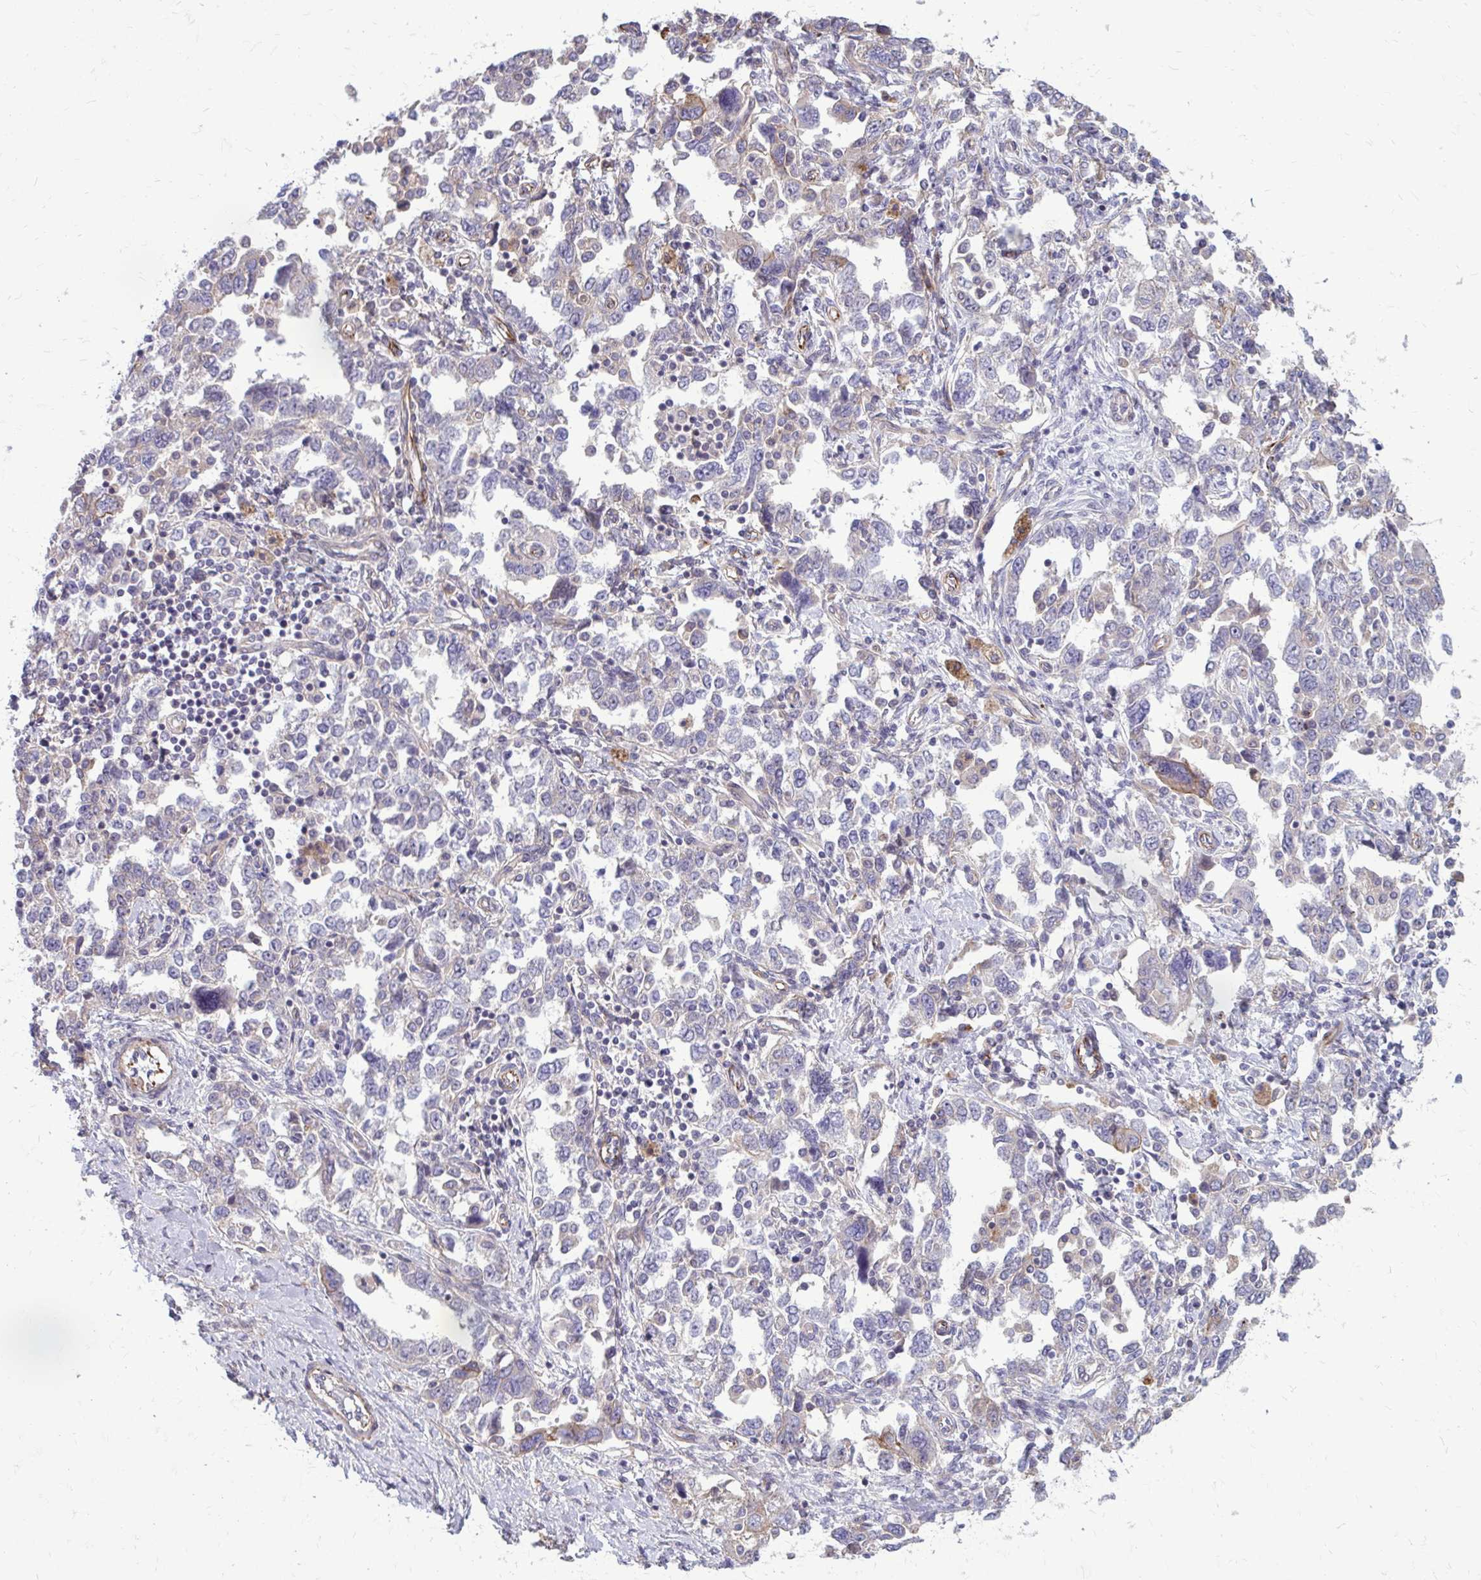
{"staining": {"intensity": "negative", "quantity": "none", "location": "none"}, "tissue": "ovarian cancer", "cell_type": "Tumor cells", "image_type": "cancer", "snomed": [{"axis": "morphology", "description": "Carcinoma, NOS"}, {"axis": "morphology", "description": "Cystadenocarcinoma, serous, NOS"}, {"axis": "topography", "description": "Ovary"}], "caption": "IHC of human ovarian carcinoma displays no staining in tumor cells.", "gene": "FAP", "patient": {"sex": "female", "age": 69}}